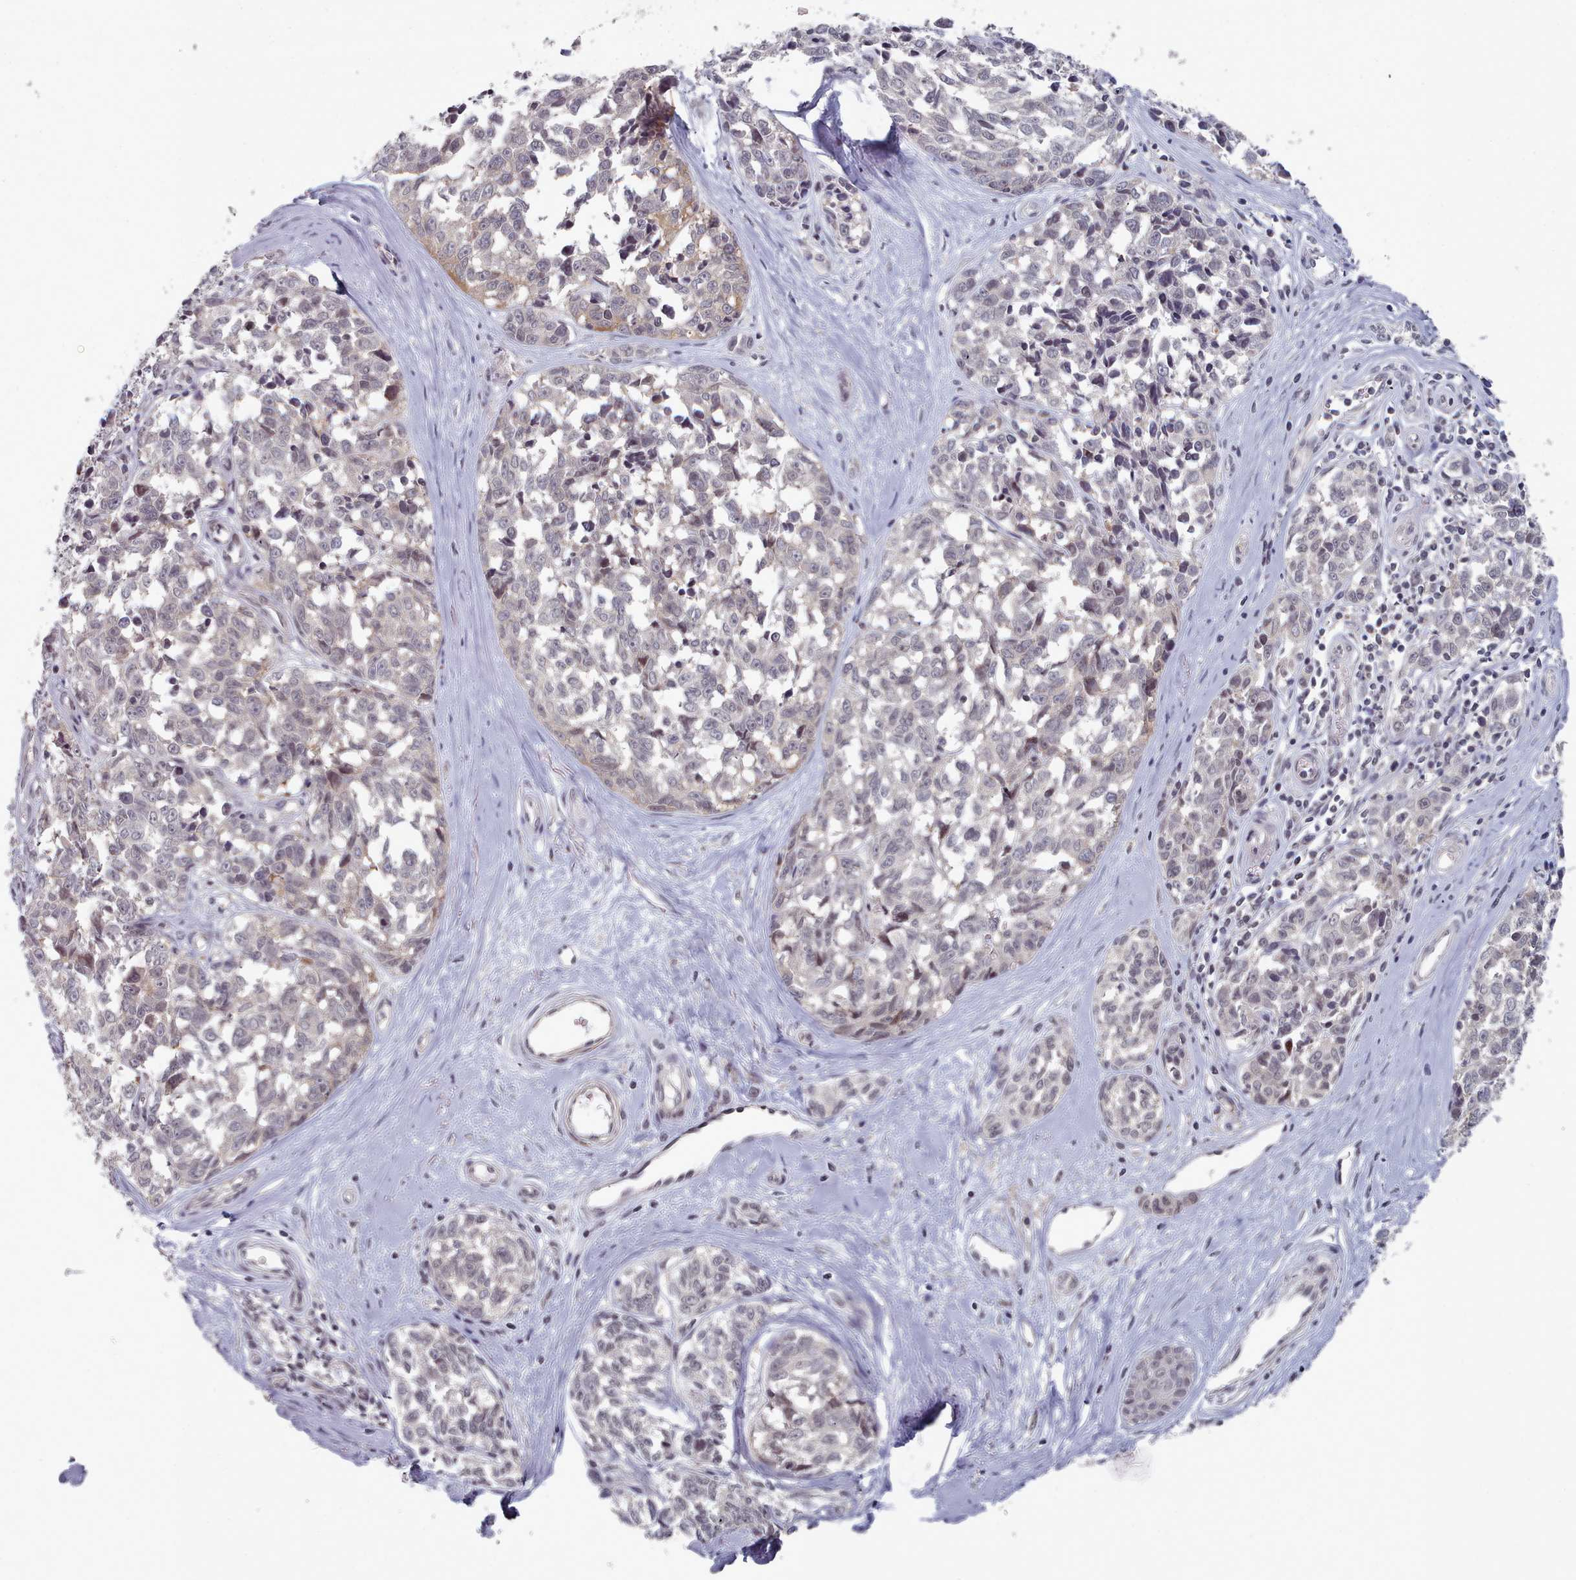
{"staining": {"intensity": "negative", "quantity": "none", "location": "none"}, "tissue": "melanoma", "cell_type": "Tumor cells", "image_type": "cancer", "snomed": [{"axis": "morphology", "description": "Normal tissue, NOS"}, {"axis": "morphology", "description": "Malignant melanoma, NOS"}, {"axis": "topography", "description": "Skin"}], "caption": "Malignant melanoma was stained to show a protein in brown. There is no significant expression in tumor cells.", "gene": "HYAL3", "patient": {"sex": "female", "age": 64}}